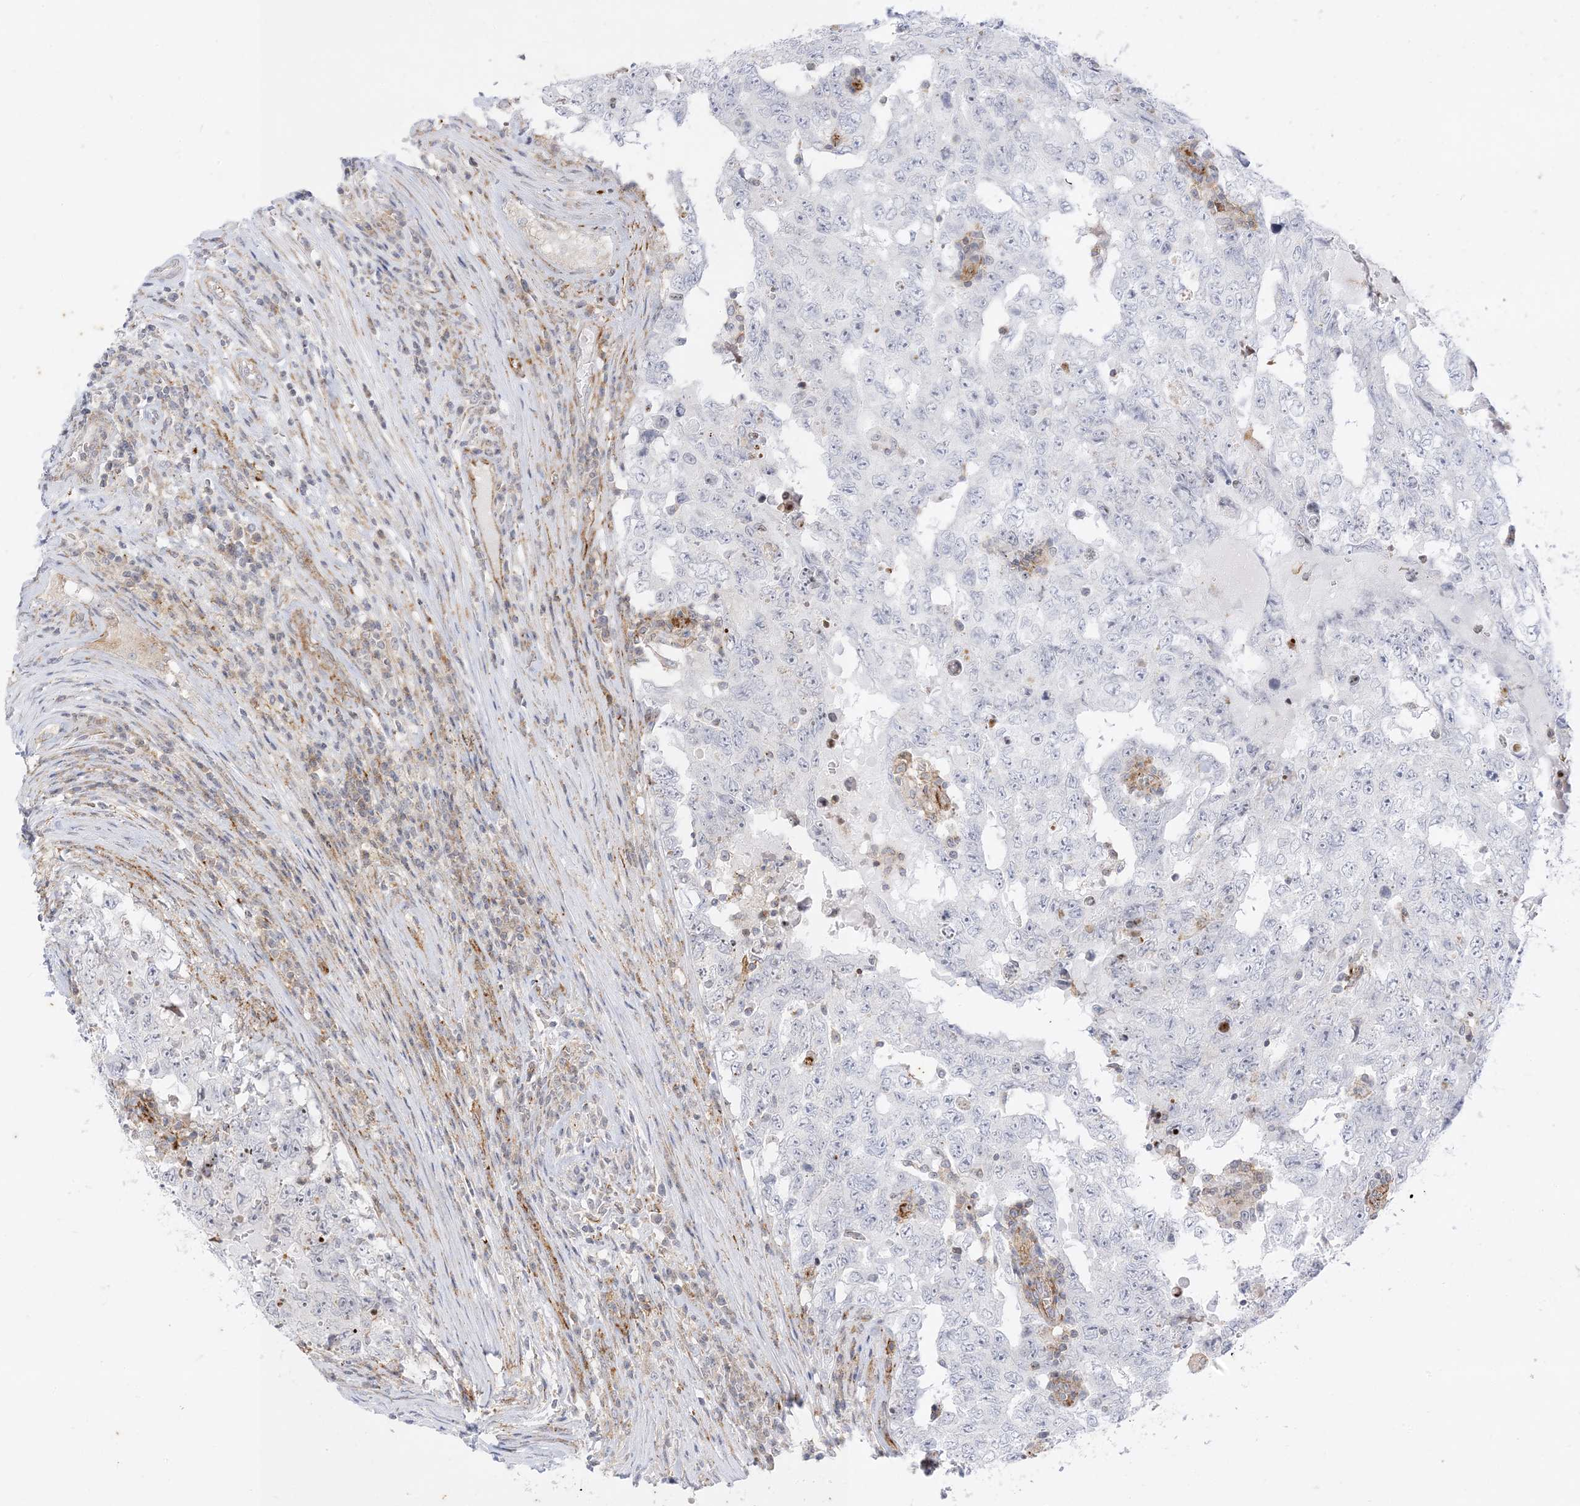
{"staining": {"intensity": "negative", "quantity": "none", "location": "none"}, "tissue": "testis cancer", "cell_type": "Tumor cells", "image_type": "cancer", "snomed": [{"axis": "morphology", "description": "Carcinoma, Embryonal, NOS"}, {"axis": "topography", "description": "Testis"}], "caption": "The photomicrograph exhibits no staining of tumor cells in testis cancer. (DAB immunohistochemistry (IHC) with hematoxylin counter stain).", "gene": "RAC1", "patient": {"sex": "male", "age": 26}}